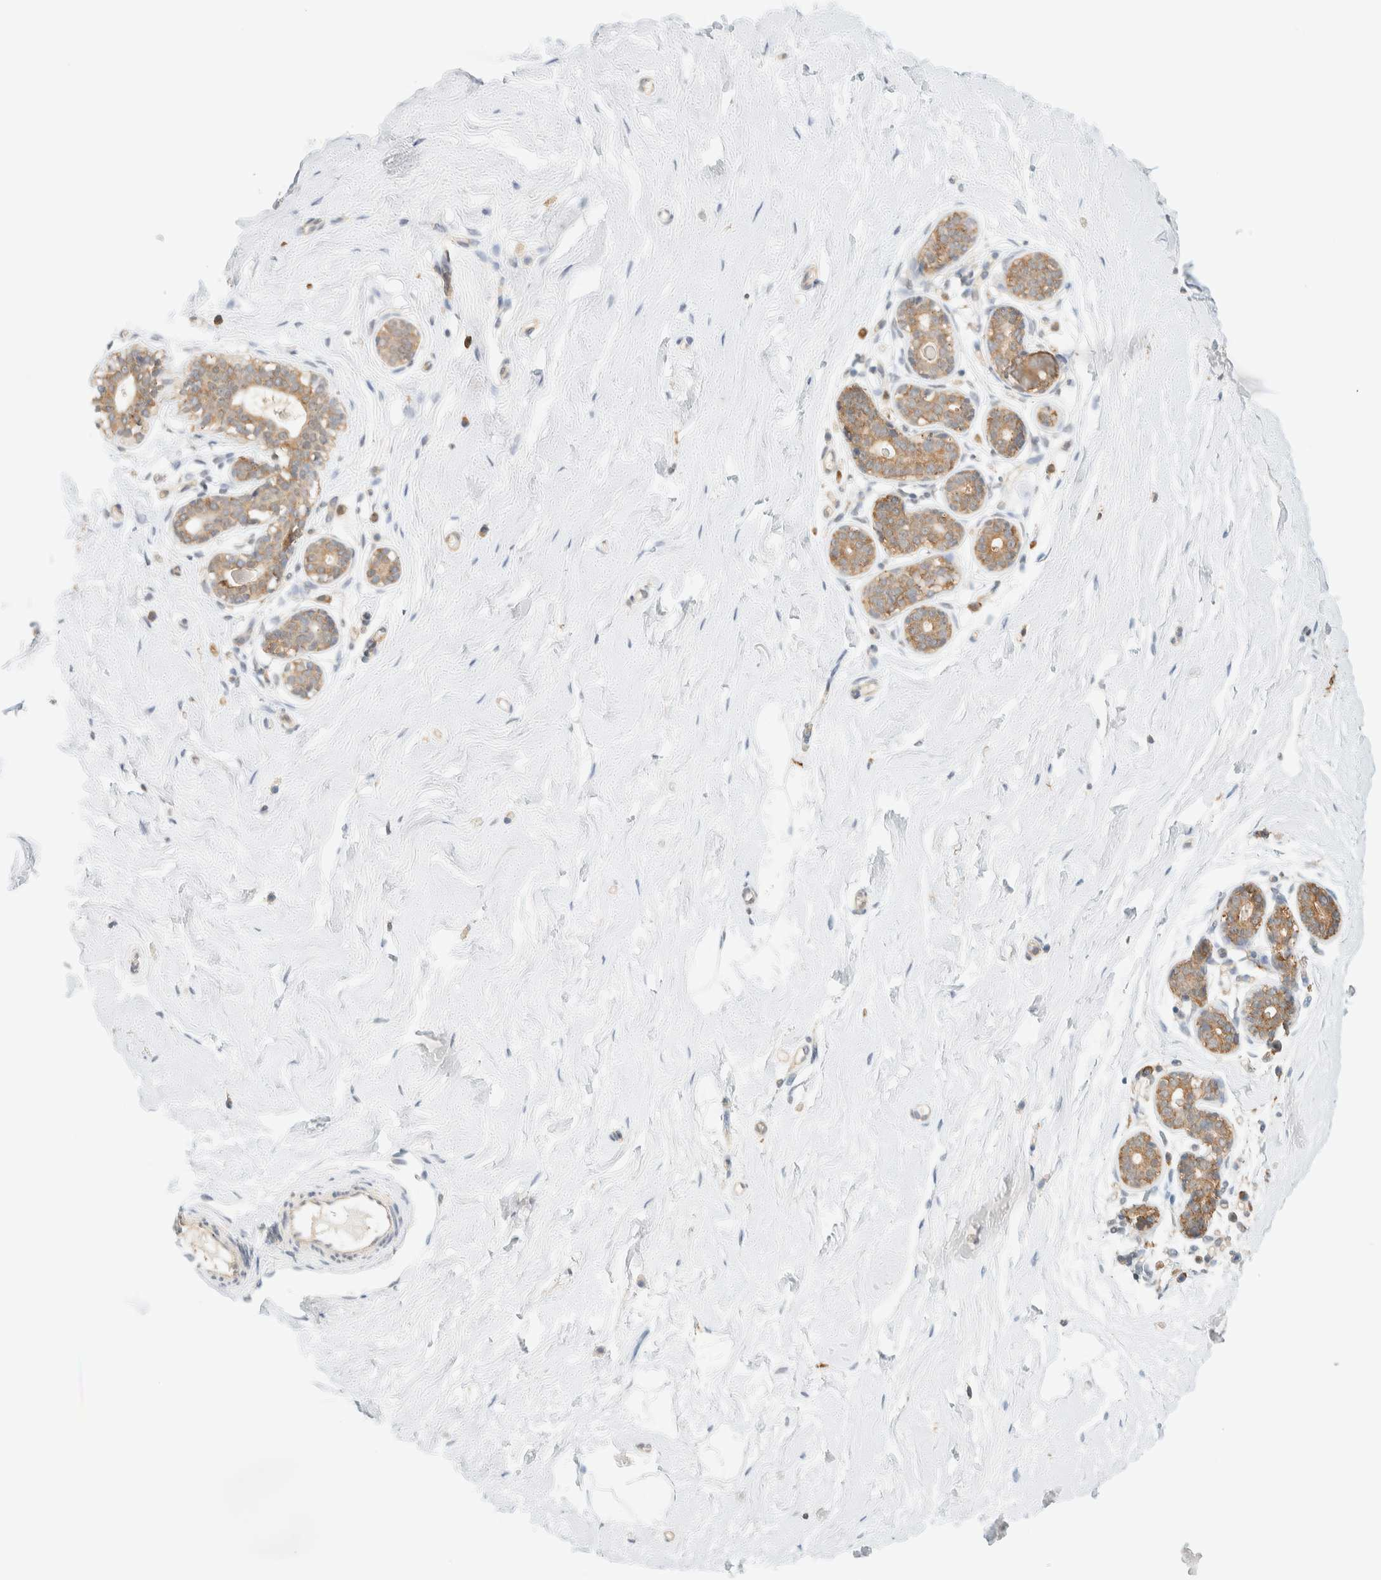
{"staining": {"intensity": "negative", "quantity": "none", "location": "none"}, "tissue": "breast", "cell_type": "Adipocytes", "image_type": "normal", "snomed": [{"axis": "morphology", "description": "Normal tissue, NOS"}, {"axis": "topography", "description": "Breast"}], "caption": "This is an IHC image of normal breast. There is no staining in adipocytes.", "gene": "TBC1D8B", "patient": {"sex": "female", "age": 23}}